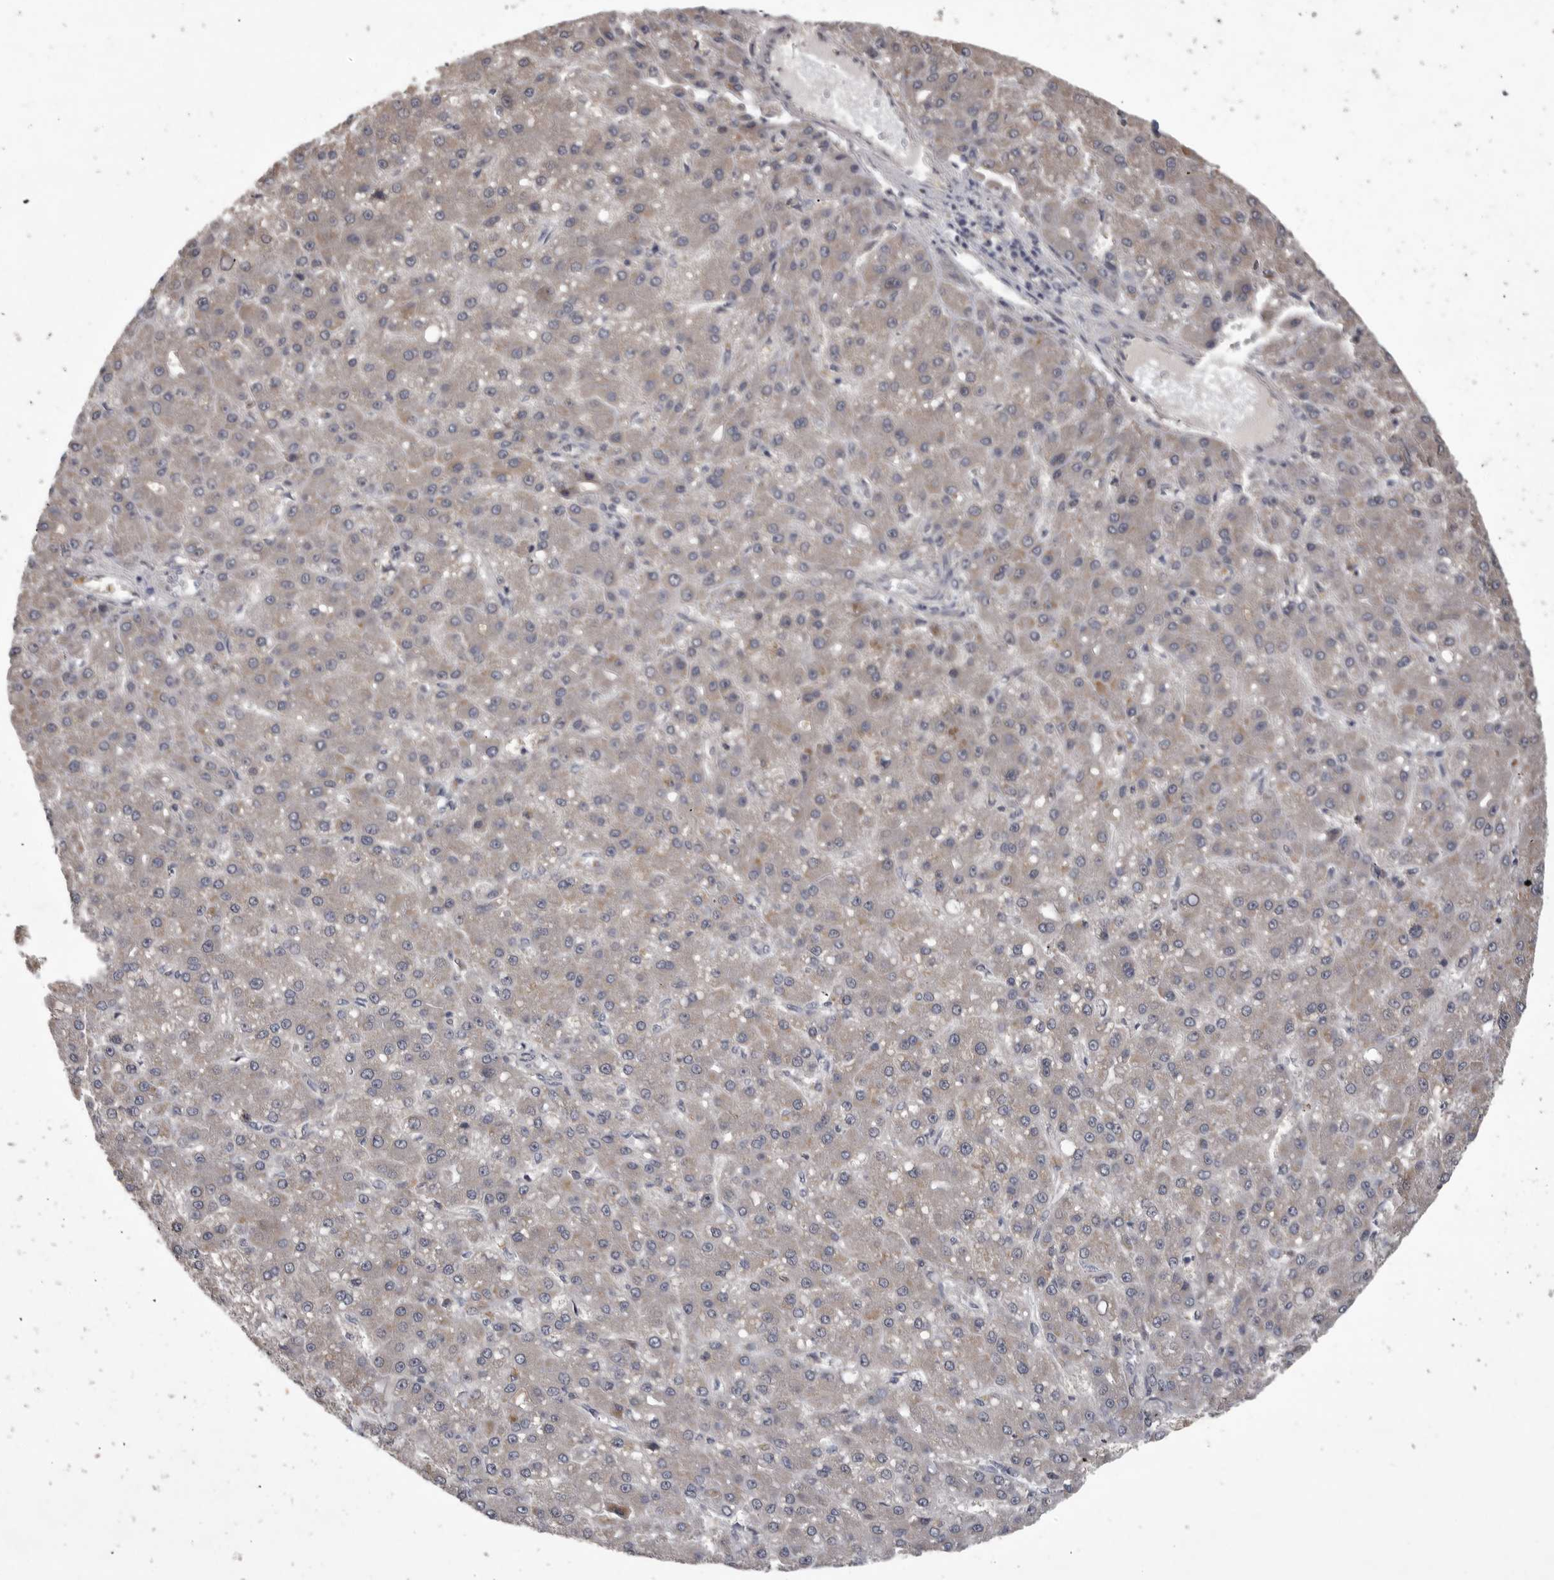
{"staining": {"intensity": "weak", "quantity": "<25%", "location": "cytoplasmic/membranous"}, "tissue": "liver cancer", "cell_type": "Tumor cells", "image_type": "cancer", "snomed": [{"axis": "morphology", "description": "Carcinoma, Hepatocellular, NOS"}, {"axis": "topography", "description": "Liver"}], "caption": "Human liver cancer (hepatocellular carcinoma) stained for a protein using IHC reveals no positivity in tumor cells.", "gene": "ZNF114", "patient": {"sex": "male", "age": 67}}